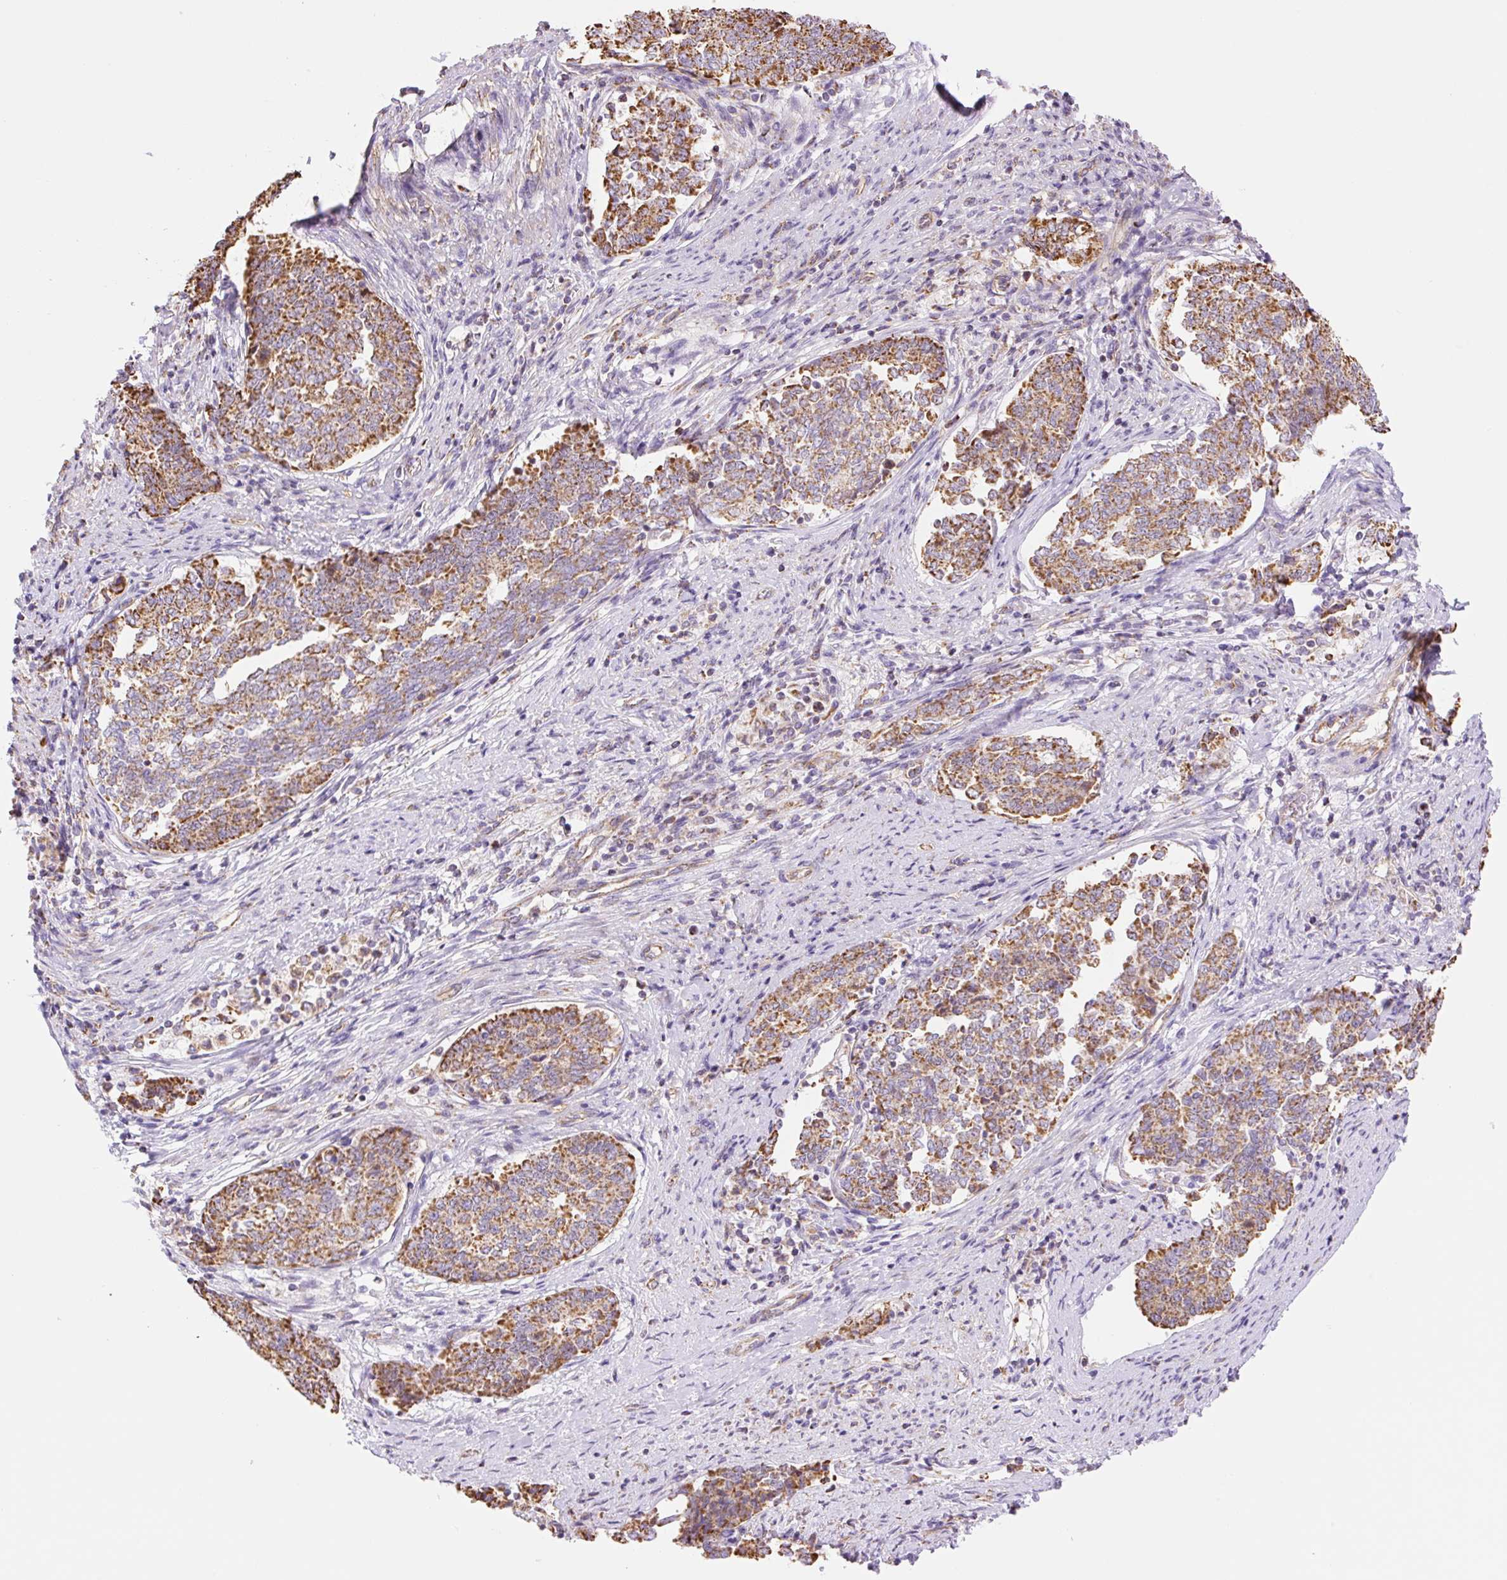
{"staining": {"intensity": "moderate", "quantity": ">75%", "location": "cytoplasmic/membranous"}, "tissue": "endometrial cancer", "cell_type": "Tumor cells", "image_type": "cancer", "snomed": [{"axis": "morphology", "description": "Adenocarcinoma, NOS"}, {"axis": "topography", "description": "Endometrium"}], "caption": "This histopathology image exhibits IHC staining of human adenocarcinoma (endometrial), with medium moderate cytoplasmic/membranous staining in about >75% of tumor cells.", "gene": "ESAM", "patient": {"sex": "female", "age": 80}}